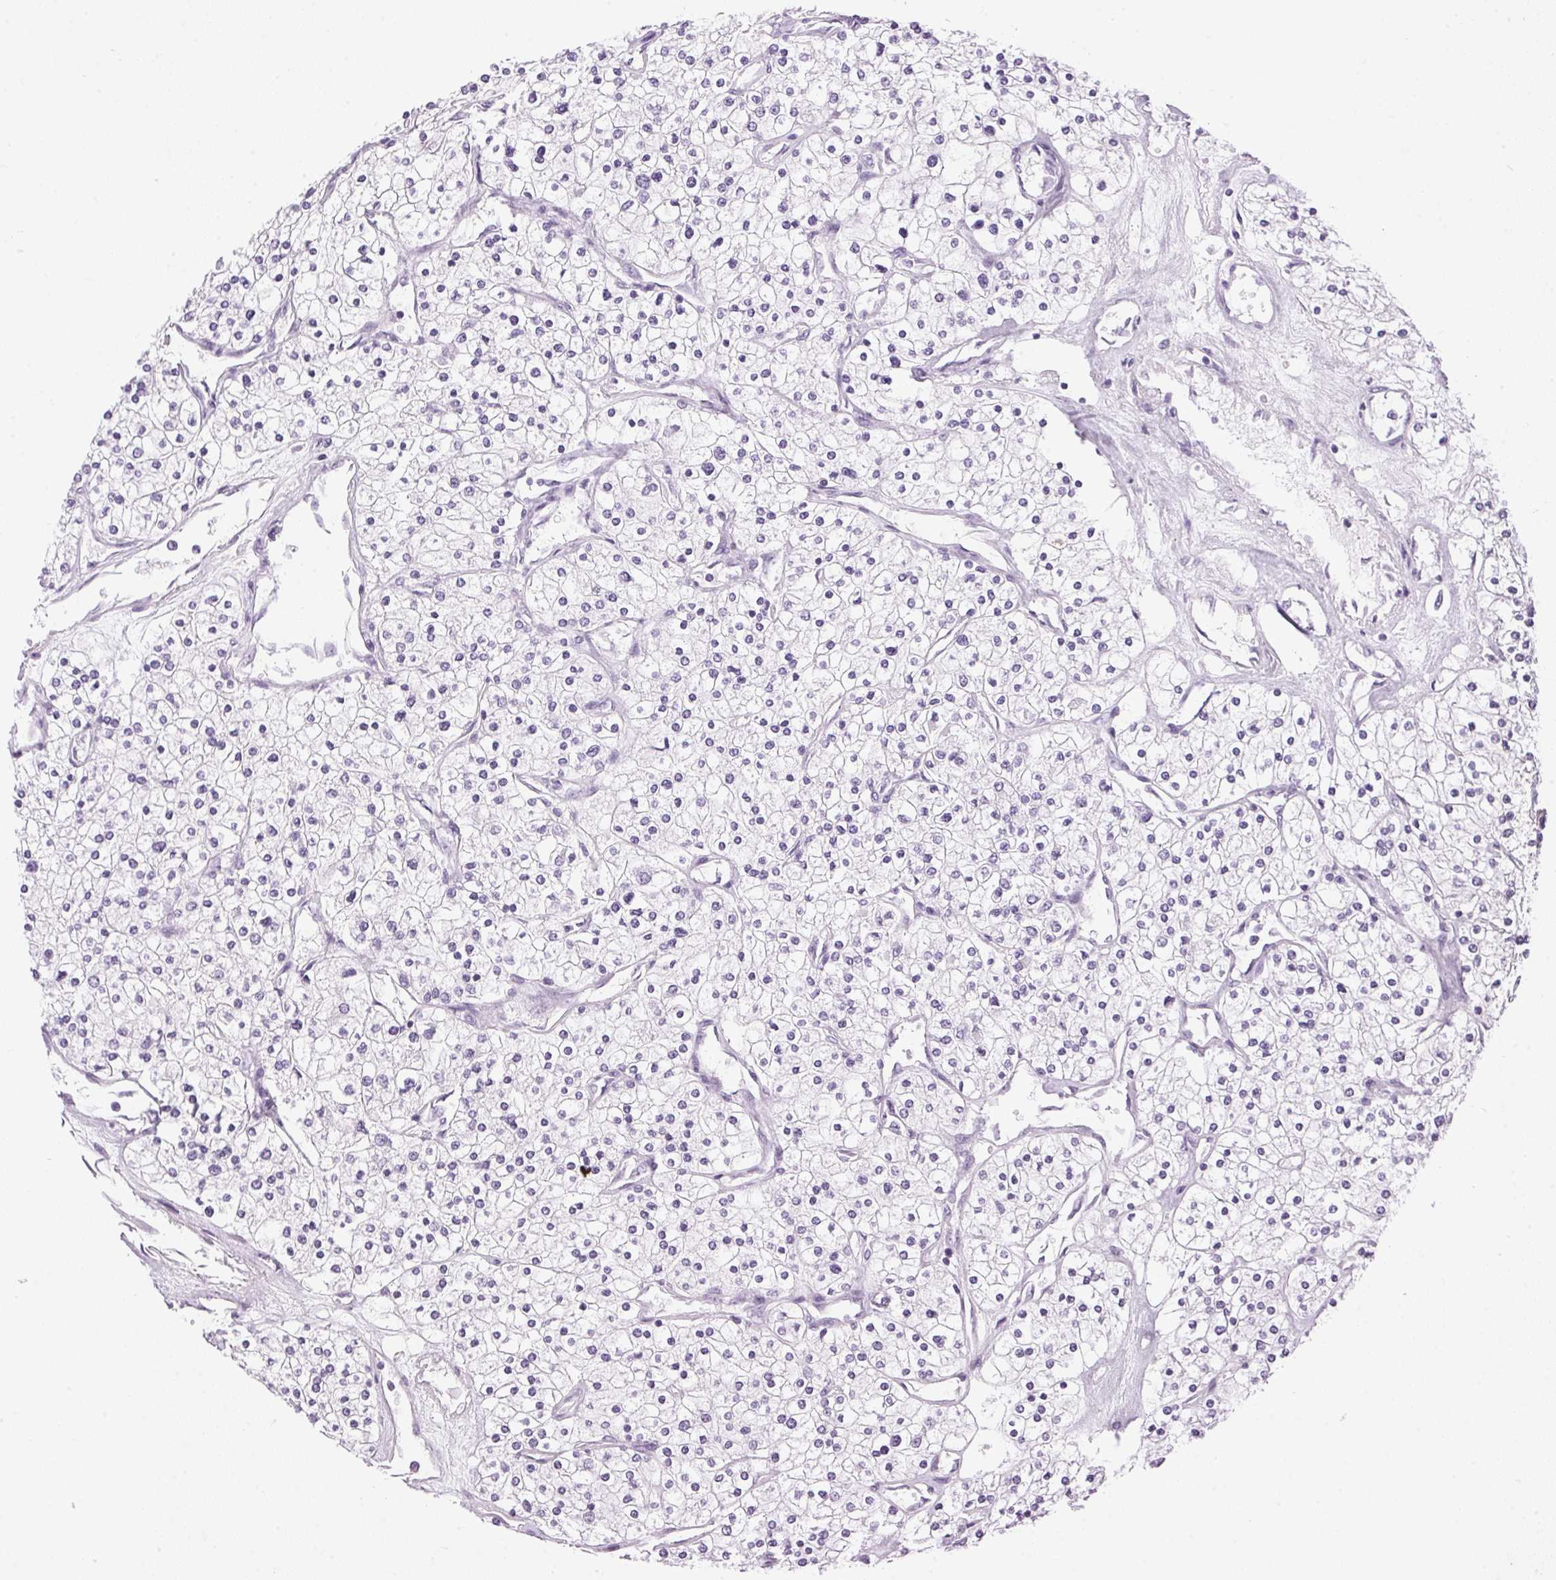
{"staining": {"intensity": "negative", "quantity": "none", "location": "none"}, "tissue": "renal cancer", "cell_type": "Tumor cells", "image_type": "cancer", "snomed": [{"axis": "morphology", "description": "Adenocarcinoma, NOS"}, {"axis": "topography", "description": "Kidney"}], "caption": "Renal adenocarcinoma was stained to show a protein in brown. There is no significant staining in tumor cells.", "gene": "SP7", "patient": {"sex": "male", "age": 80}}